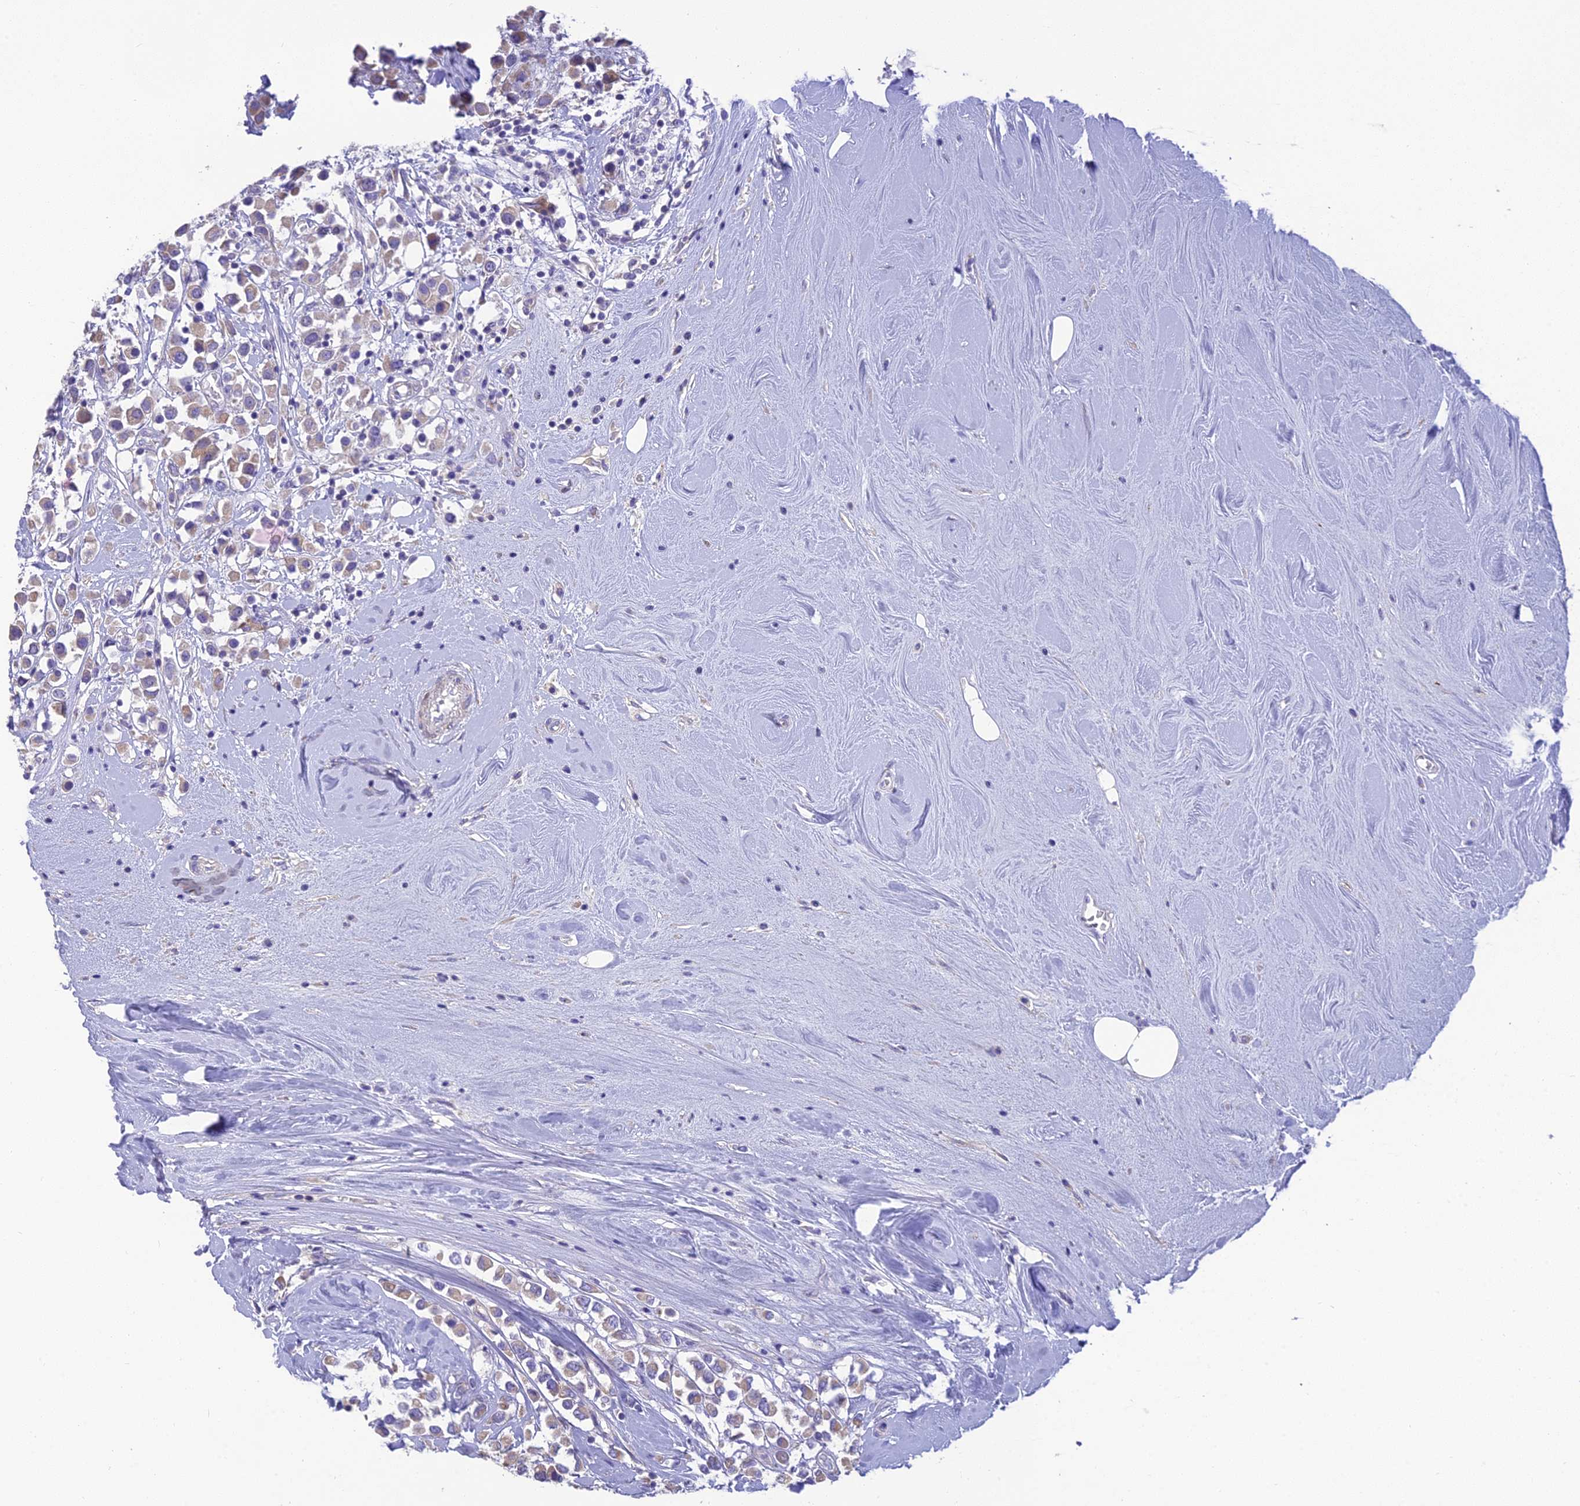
{"staining": {"intensity": "weak", "quantity": ">75%", "location": "cytoplasmic/membranous"}, "tissue": "breast cancer", "cell_type": "Tumor cells", "image_type": "cancer", "snomed": [{"axis": "morphology", "description": "Duct carcinoma"}, {"axis": "topography", "description": "Breast"}], "caption": "About >75% of tumor cells in breast cancer exhibit weak cytoplasmic/membranous protein positivity as visualized by brown immunohistochemical staining.", "gene": "HSD17B2", "patient": {"sex": "female", "age": 61}}